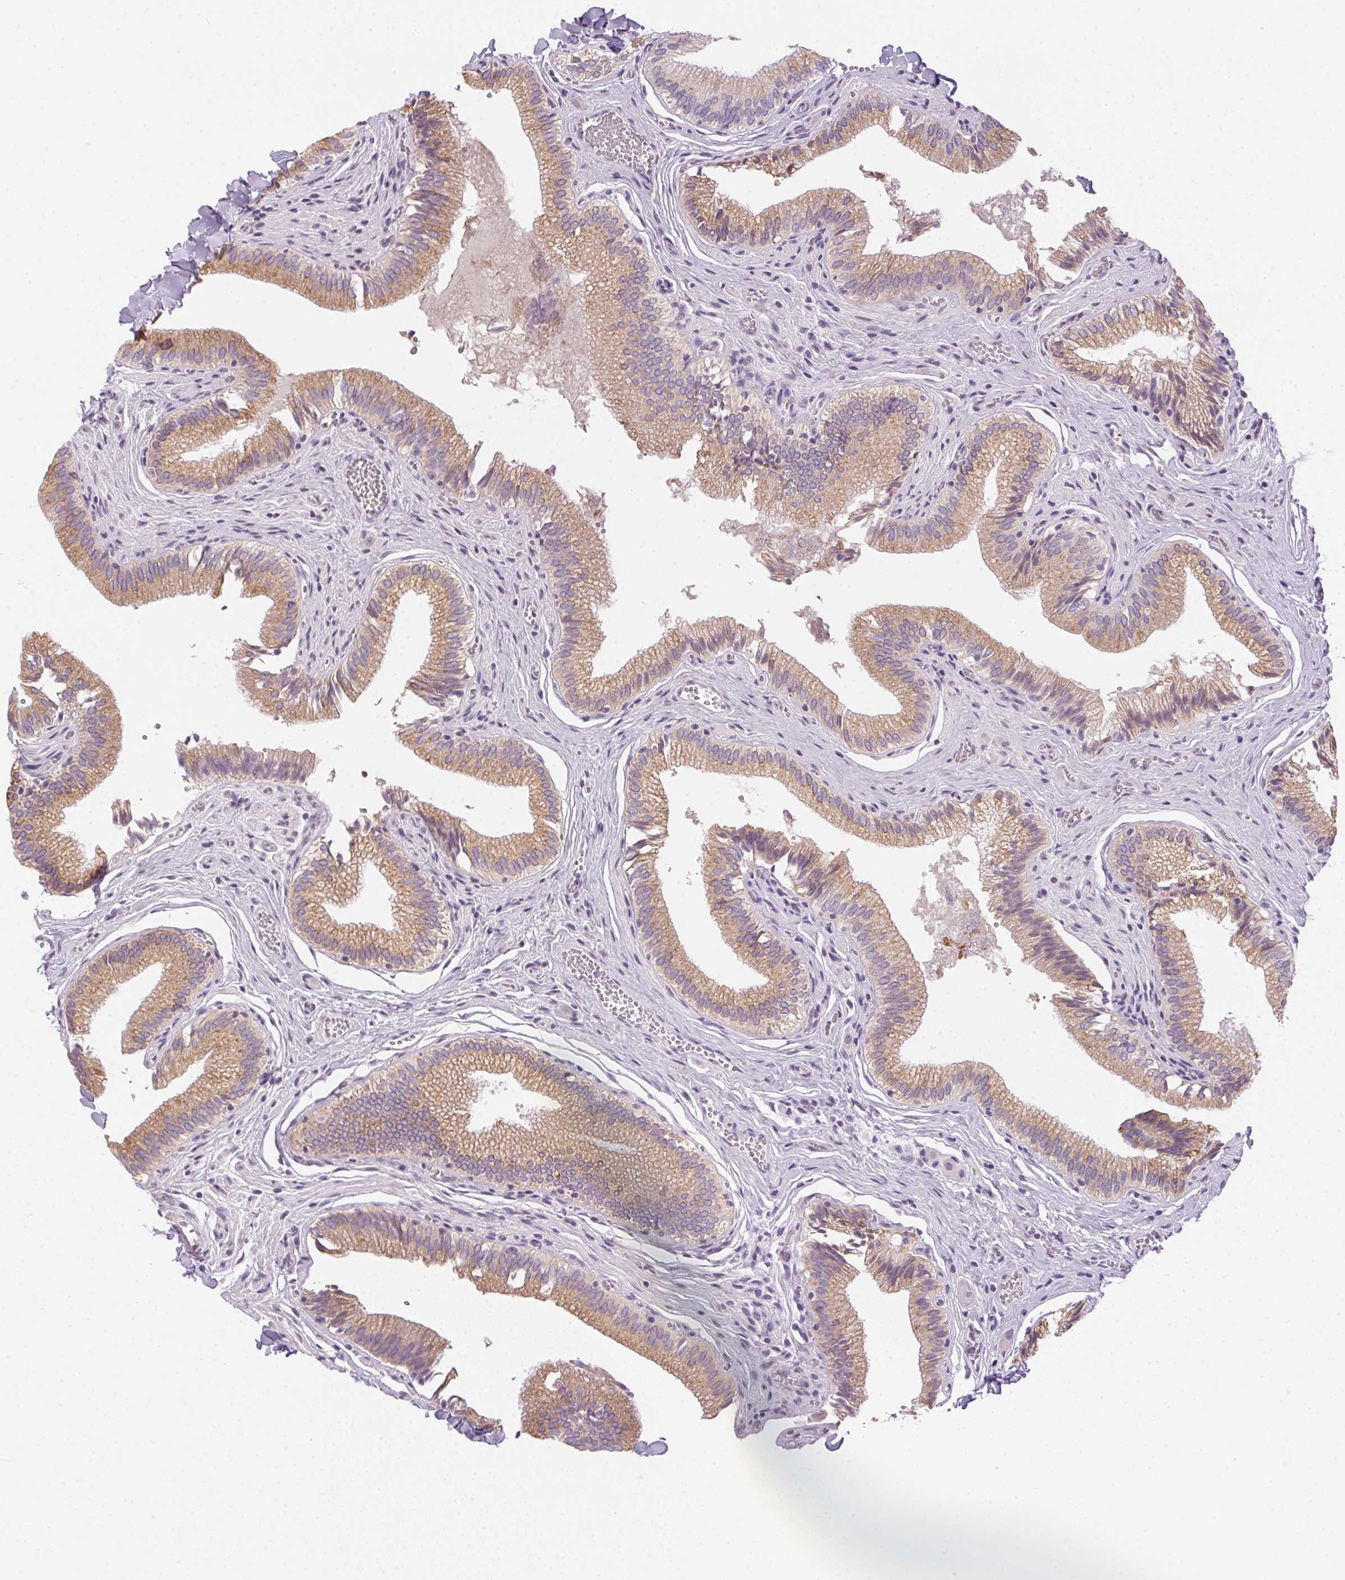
{"staining": {"intensity": "moderate", "quantity": ">75%", "location": "cytoplasmic/membranous"}, "tissue": "gallbladder", "cell_type": "Glandular cells", "image_type": "normal", "snomed": [{"axis": "morphology", "description": "Normal tissue, NOS"}, {"axis": "topography", "description": "Gallbladder"}, {"axis": "topography", "description": "Peripheral nerve tissue"}], "caption": "Normal gallbladder reveals moderate cytoplasmic/membranous positivity in about >75% of glandular cells The staining was performed using DAB (3,3'-diaminobenzidine) to visualize the protein expression in brown, while the nuclei were stained in blue with hematoxylin (Magnification: 20x)..", "gene": "POPDC2", "patient": {"sex": "male", "age": 17}}